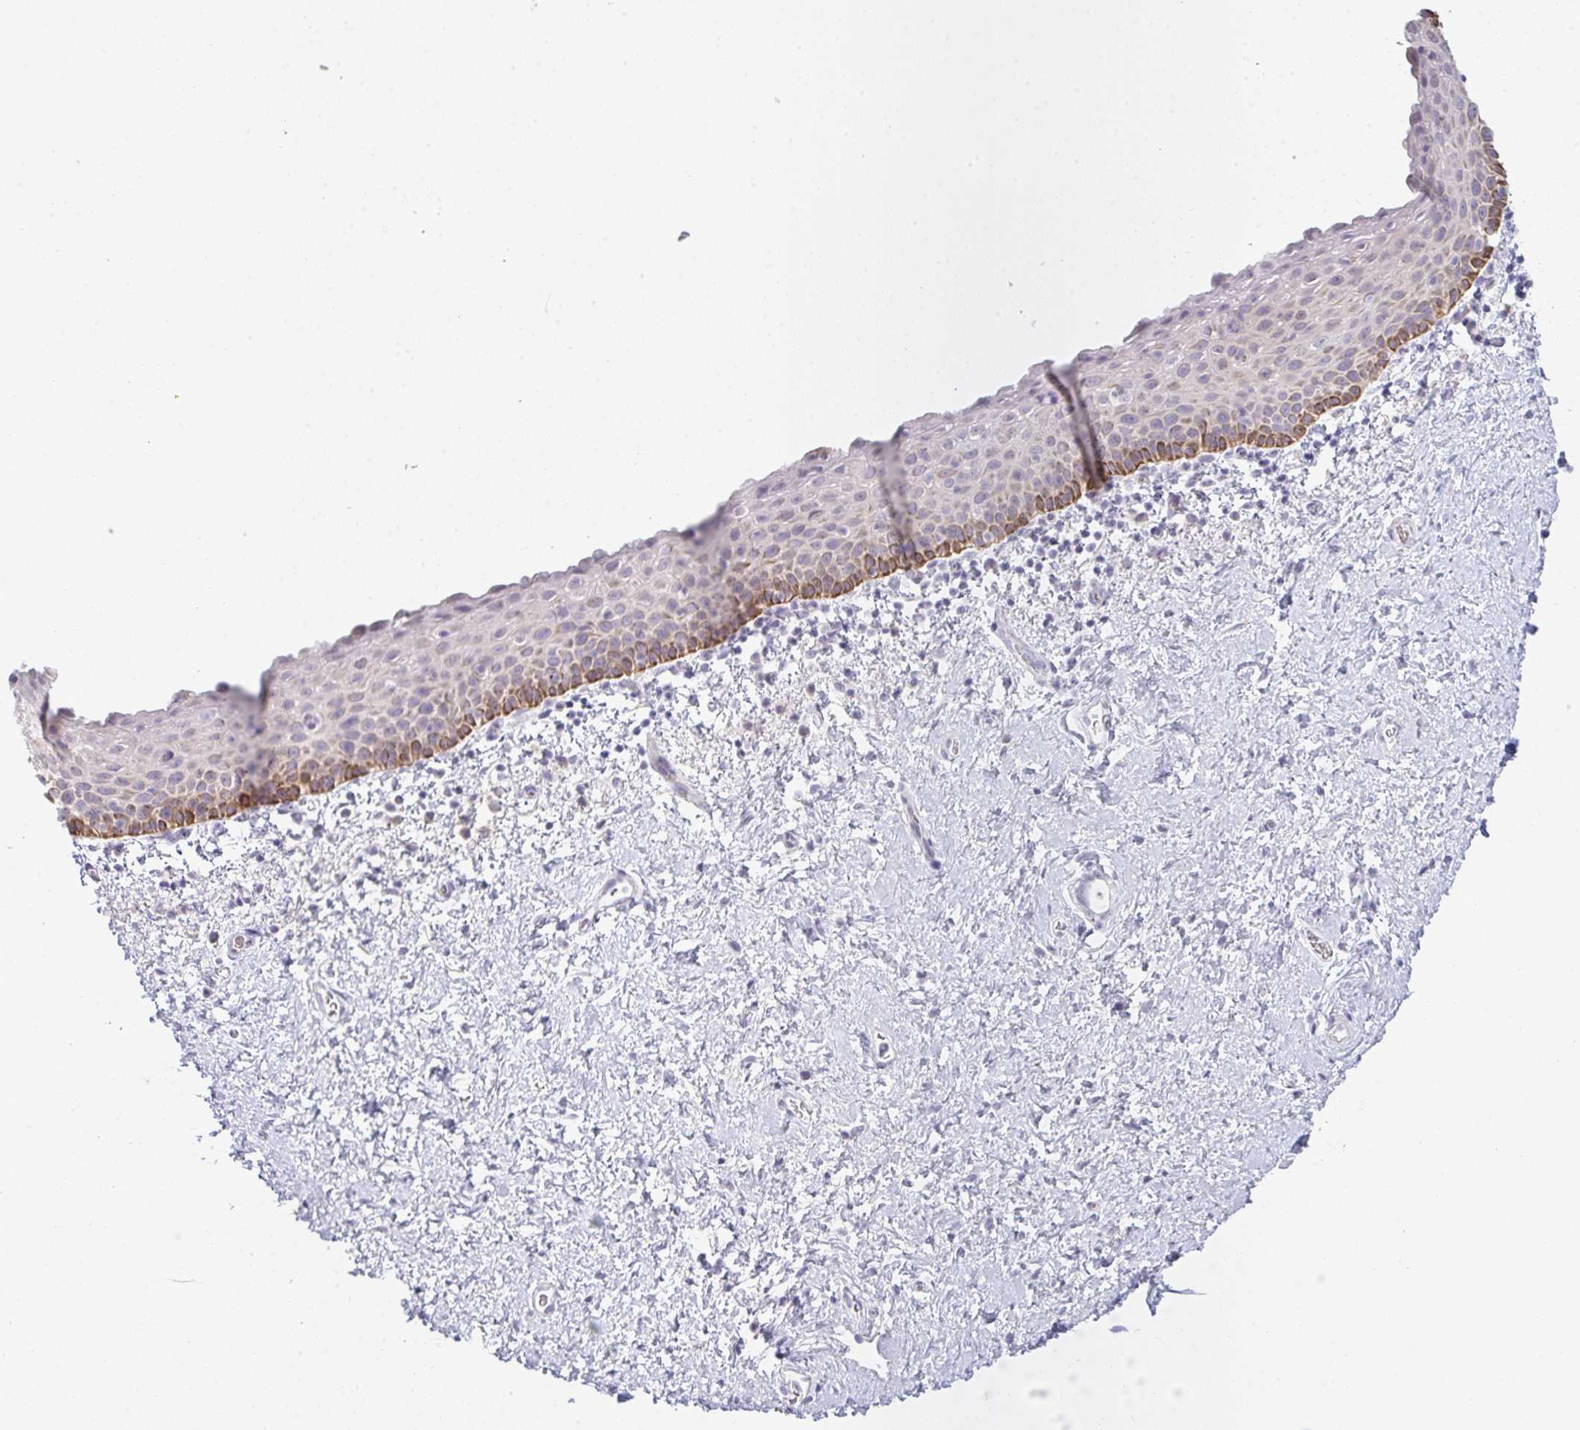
{"staining": {"intensity": "moderate", "quantity": "<25%", "location": "cytoplasmic/membranous"}, "tissue": "vagina", "cell_type": "Squamous epithelial cells", "image_type": "normal", "snomed": [{"axis": "morphology", "description": "Normal tissue, NOS"}, {"axis": "topography", "description": "Vagina"}], "caption": "Moderate cytoplasmic/membranous positivity is seen in about <25% of squamous epithelial cells in normal vagina.", "gene": "SIRPB2", "patient": {"sex": "female", "age": 61}}